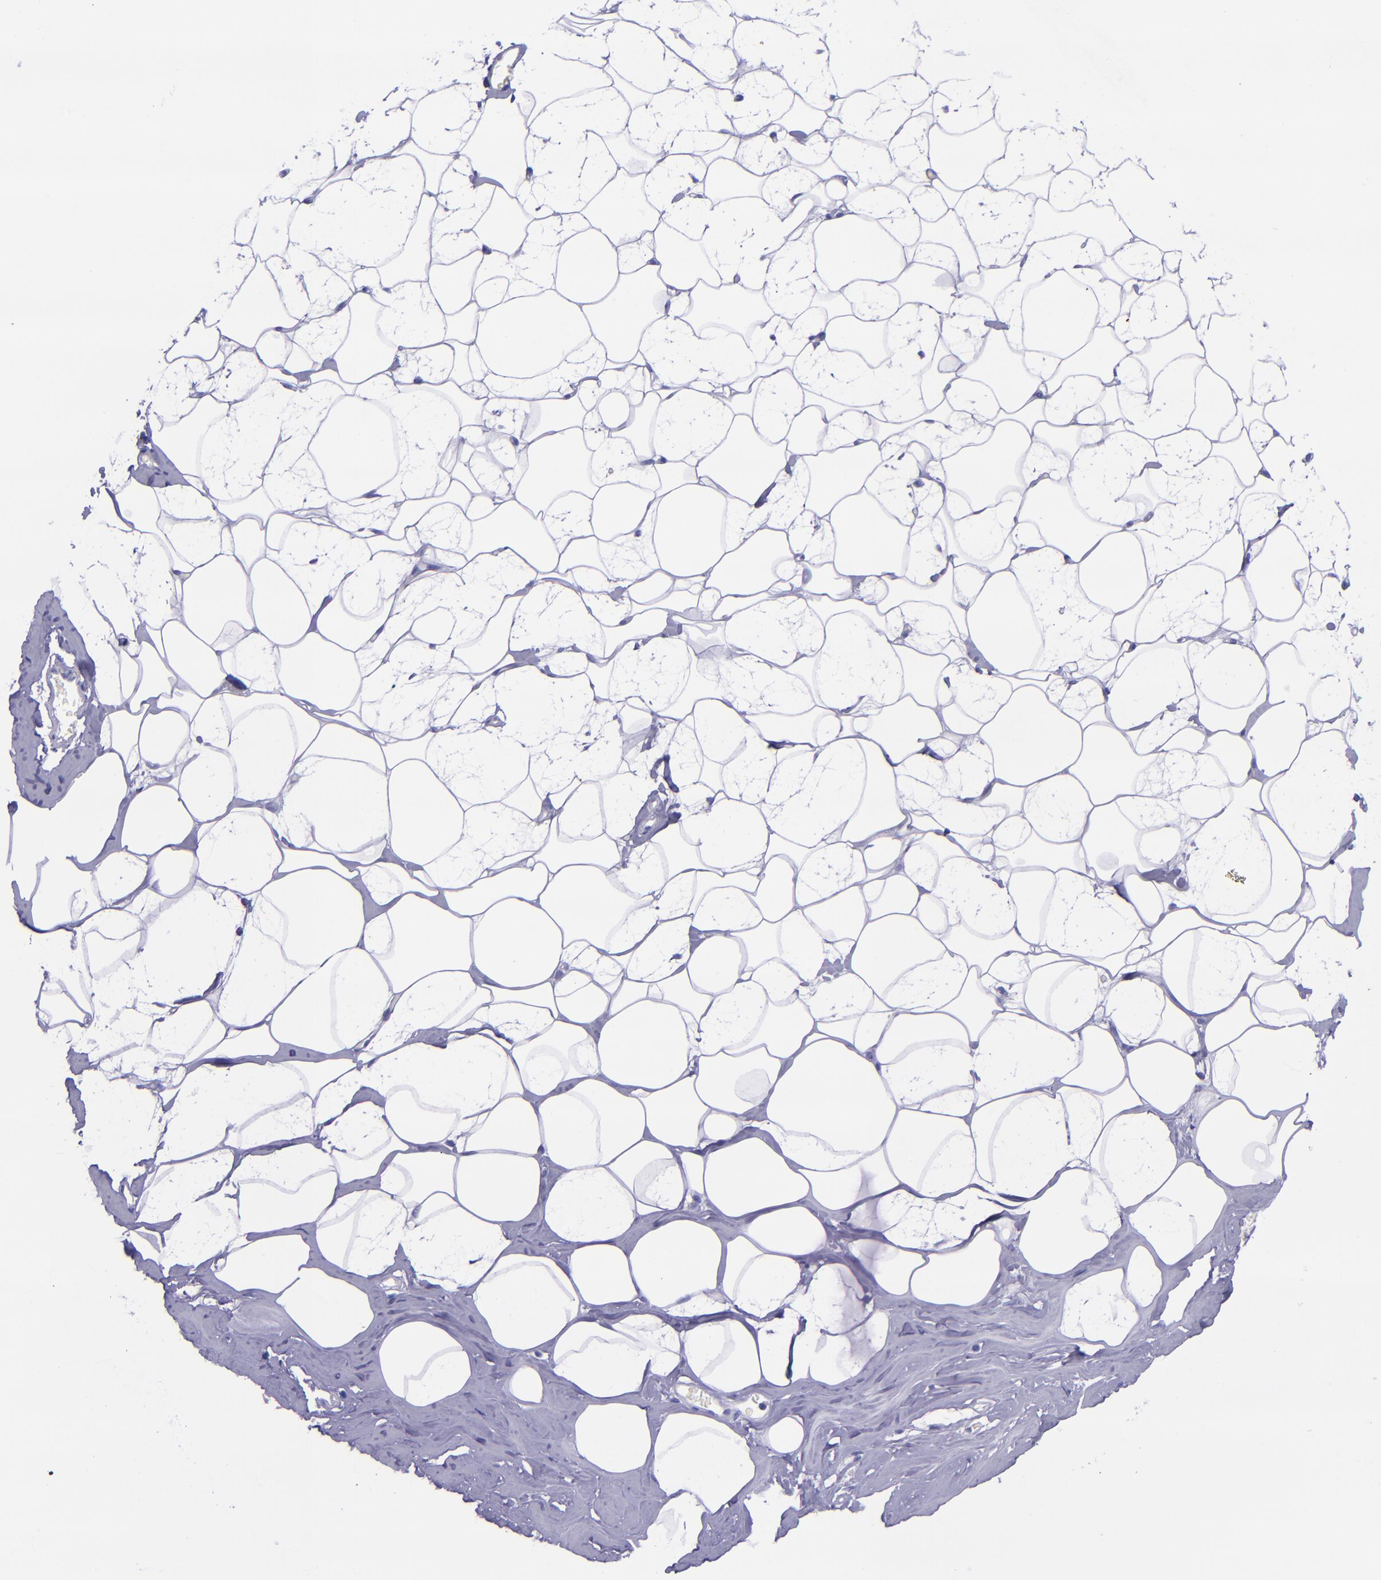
{"staining": {"intensity": "negative", "quantity": "none", "location": "none"}, "tissue": "breast", "cell_type": "Adipocytes", "image_type": "normal", "snomed": [{"axis": "morphology", "description": "Normal tissue, NOS"}, {"axis": "morphology", "description": "Fibrosis, NOS"}, {"axis": "topography", "description": "Breast"}], "caption": "Breast stained for a protein using immunohistochemistry reveals no expression adipocytes.", "gene": "MBP", "patient": {"sex": "female", "age": 39}}